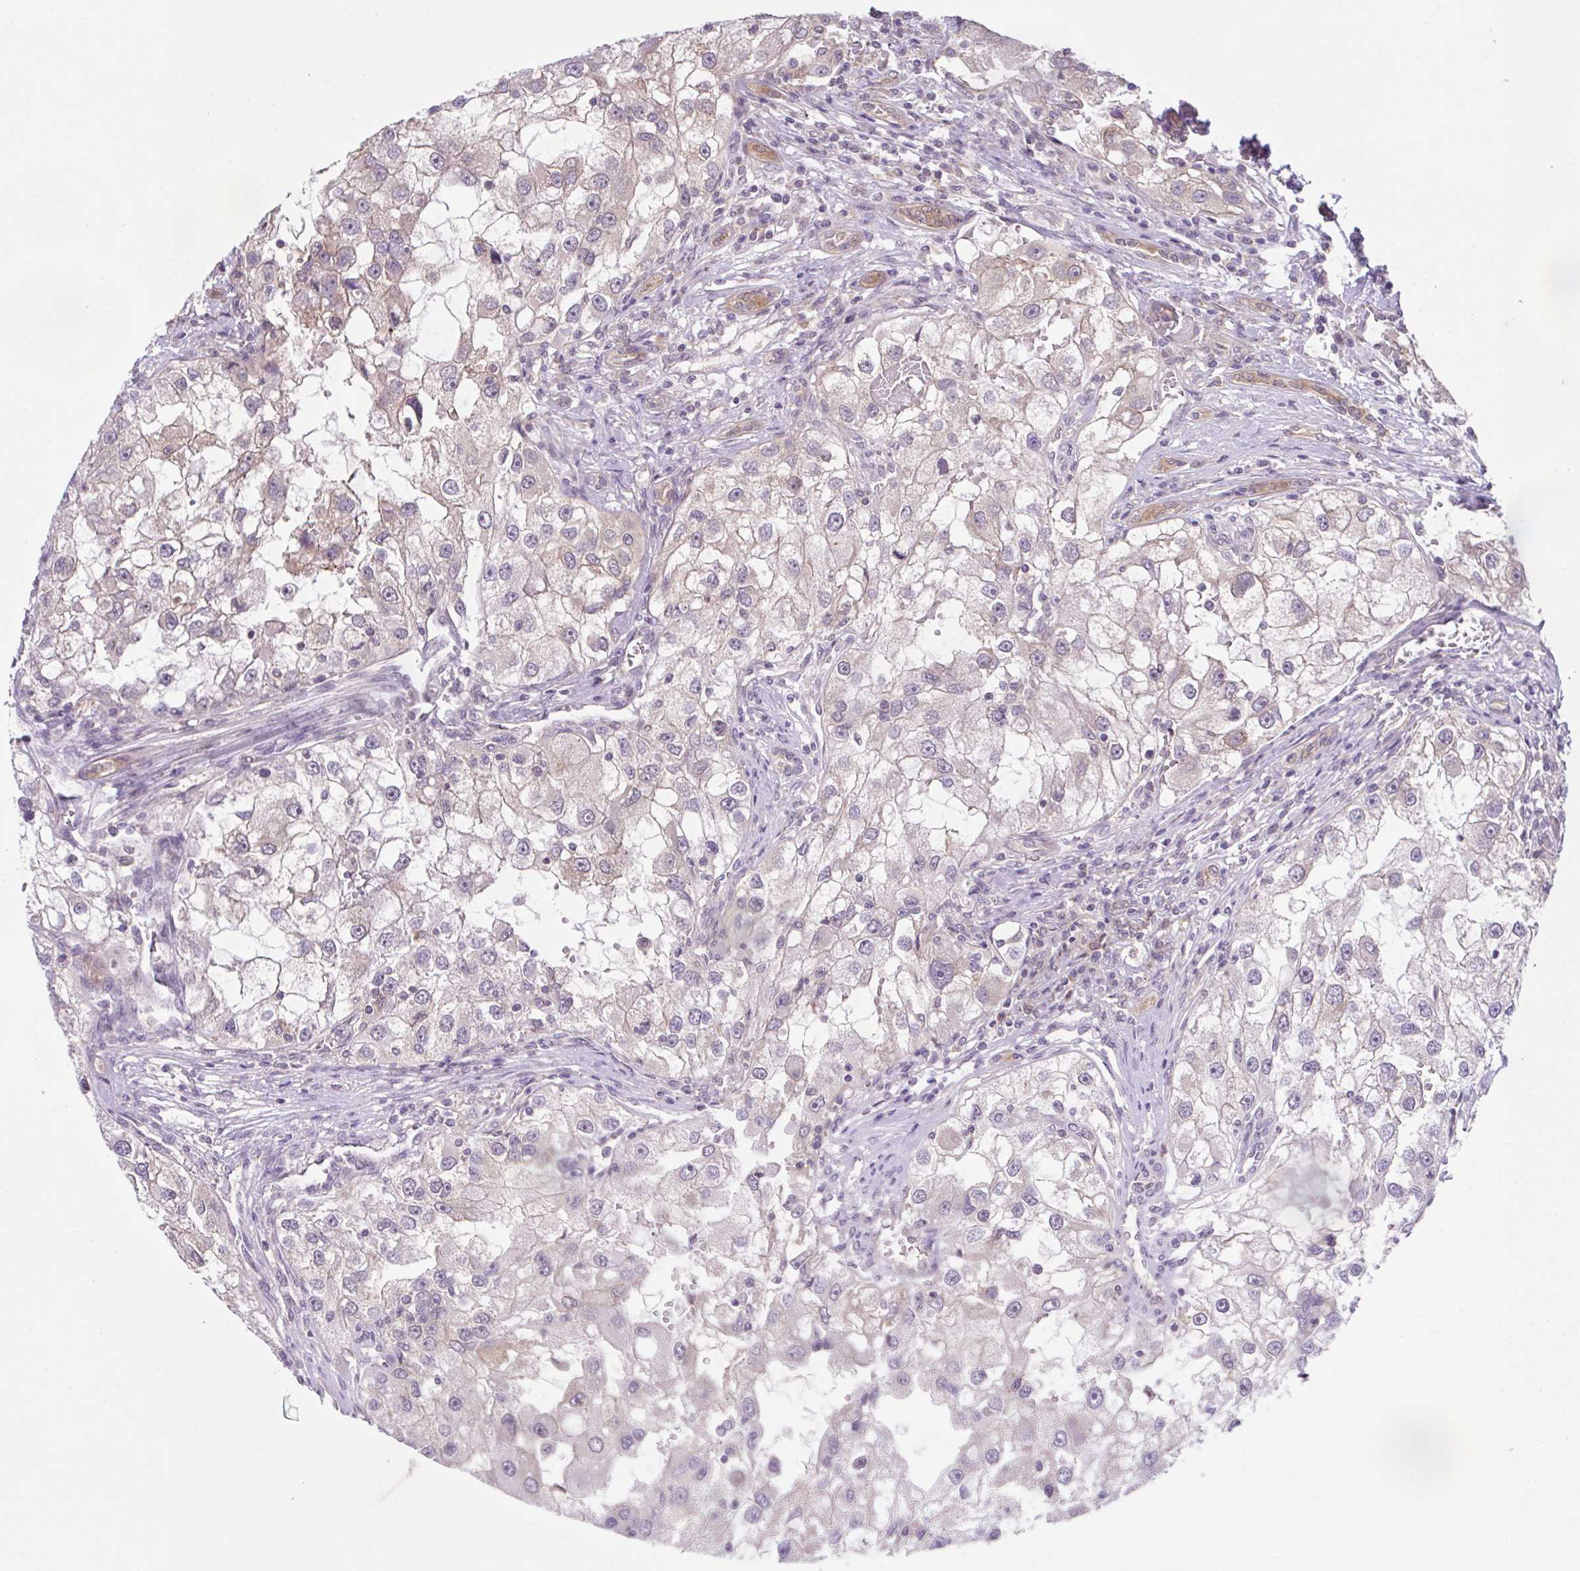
{"staining": {"intensity": "weak", "quantity": "<25%", "location": "cytoplasmic/membranous"}, "tissue": "renal cancer", "cell_type": "Tumor cells", "image_type": "cancer", "snomed": [{"axis": "morphology", "description": "Adenocarcinoma, NOS"}, {"axis": "topography", "description": "Kidney"}], "caption": "Histopathology image shows no protein positivity in tumor cells of adenocarcinoma (renal) tissue. (Stains: DAB IHC with hematoxylin counter stain, Microscopy: brightfield microscopy at high magnification).", "gene": "RALBP1", "patient": {"sex": "male", "age": 63}}